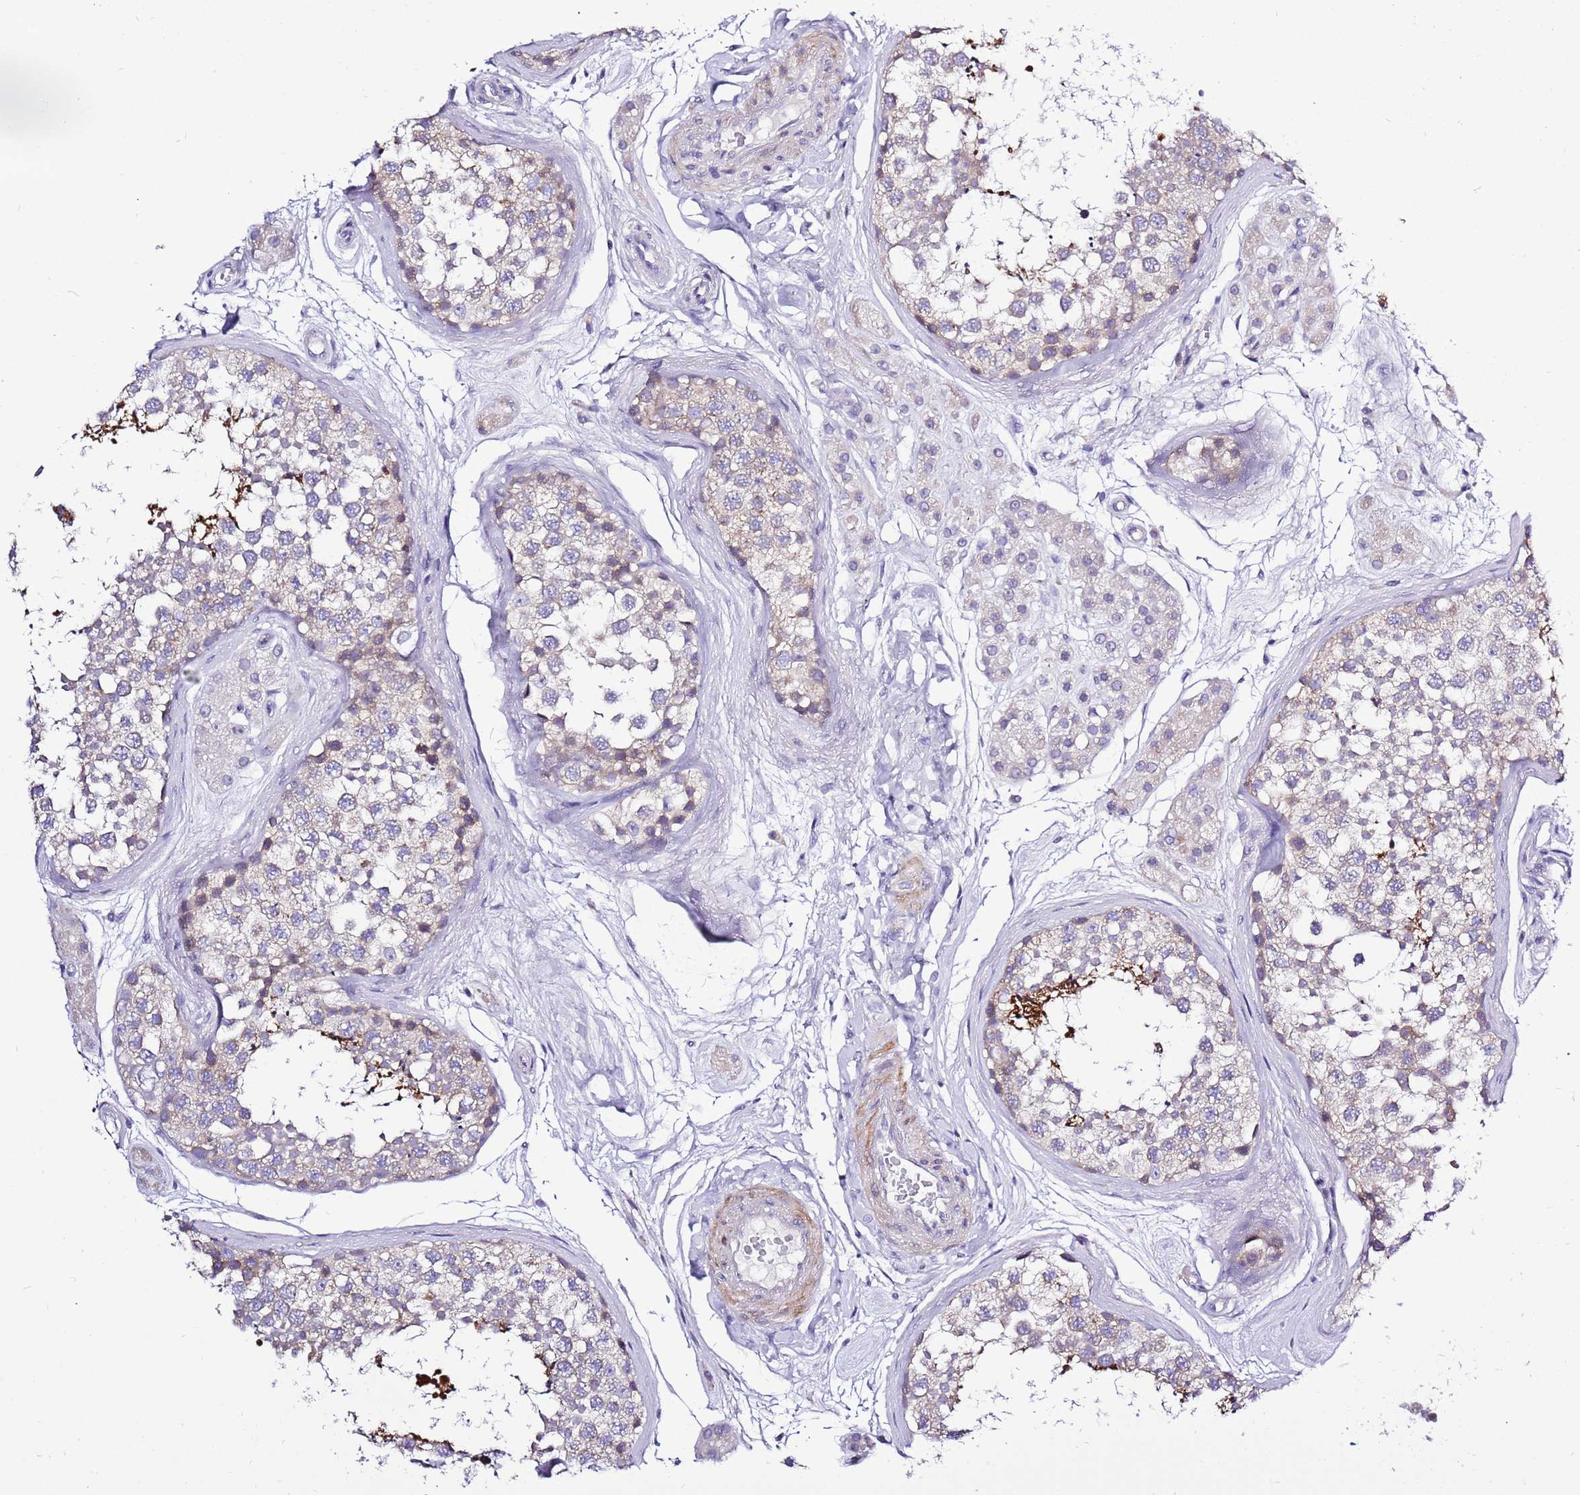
{"staining": {"intensity": "moderate", "quantity": "<25%", "location": "cytoplasmic/membranous"}, "tissue": "testis", "cell_type": "Cells in seminiferous ducts", "image_type": "normal", "snomed": [{"axis": "morphology", "description": "Normal tissue, NOS"}, {"axis": "topography", "description": "Testis"}], "caption": "A high-resolution image shows immunohistochemistry (IHC) staining of unremarkable testis, which reveals moderate cytoplasmic/membranous expression in approximately <25% of cells in seminiferous ducts.", "gene": "GLCE", "patient": {"sex": "male", "age": 56}}